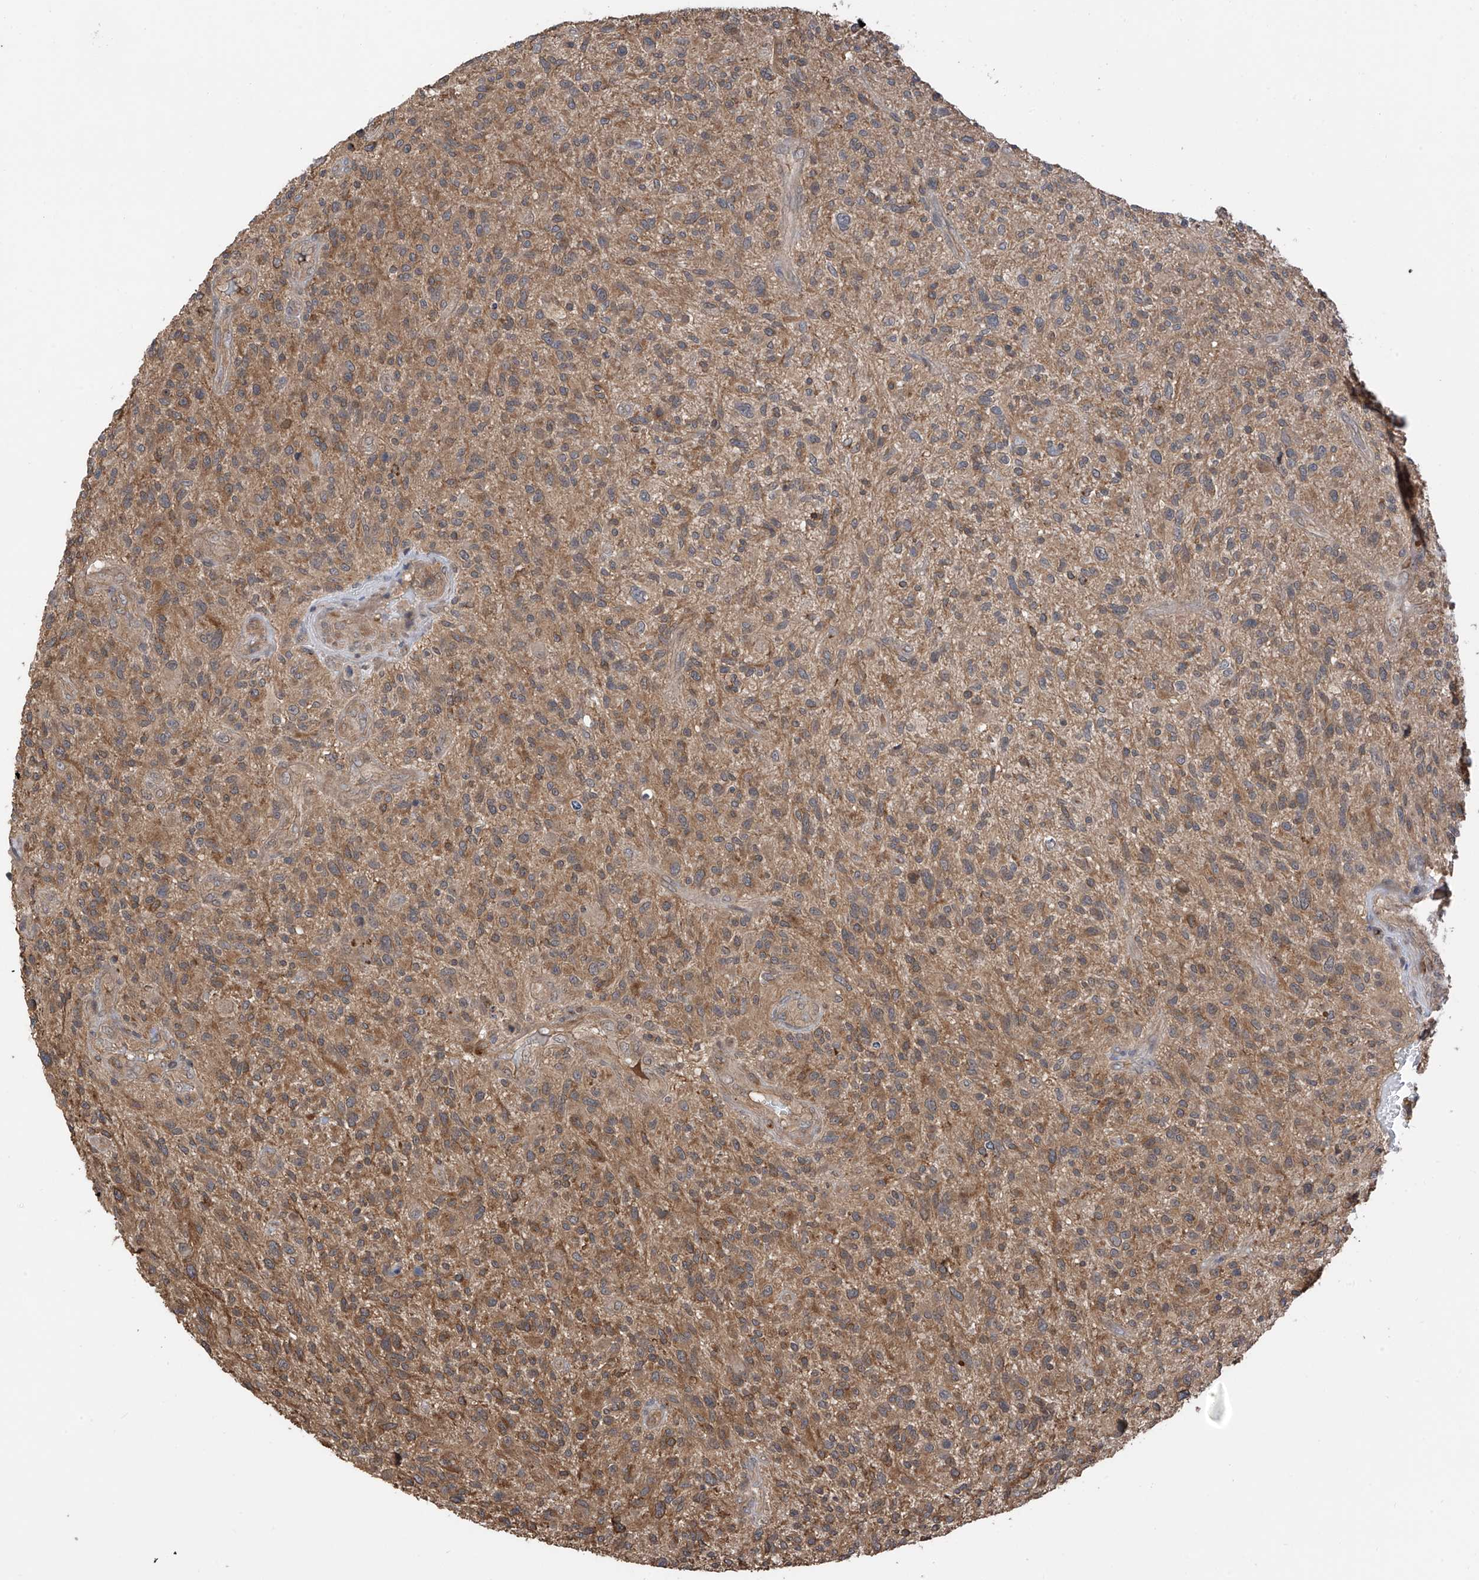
{"staining": {"intensity": "moderate", "quantity": ">75%", "location": "cytoplasmic/membranous"}, "tissue": "glioma", "cell_type": "Tumor cells", "image_type": "cancer", "snomed": [{"axis": "morphology", "description": "Glioma, malignant, High grade"}, {"axis": "topography", "description": "Brain"}], "caption": "Approximately >75% of tumor cells in human glioma demonstrate moderate cytoplasmic/membranous protein positivity as visualized by brown immunohistochemical staining.", "gene": "RPAIN", "patient": {"sex": "male", "age": 47}}